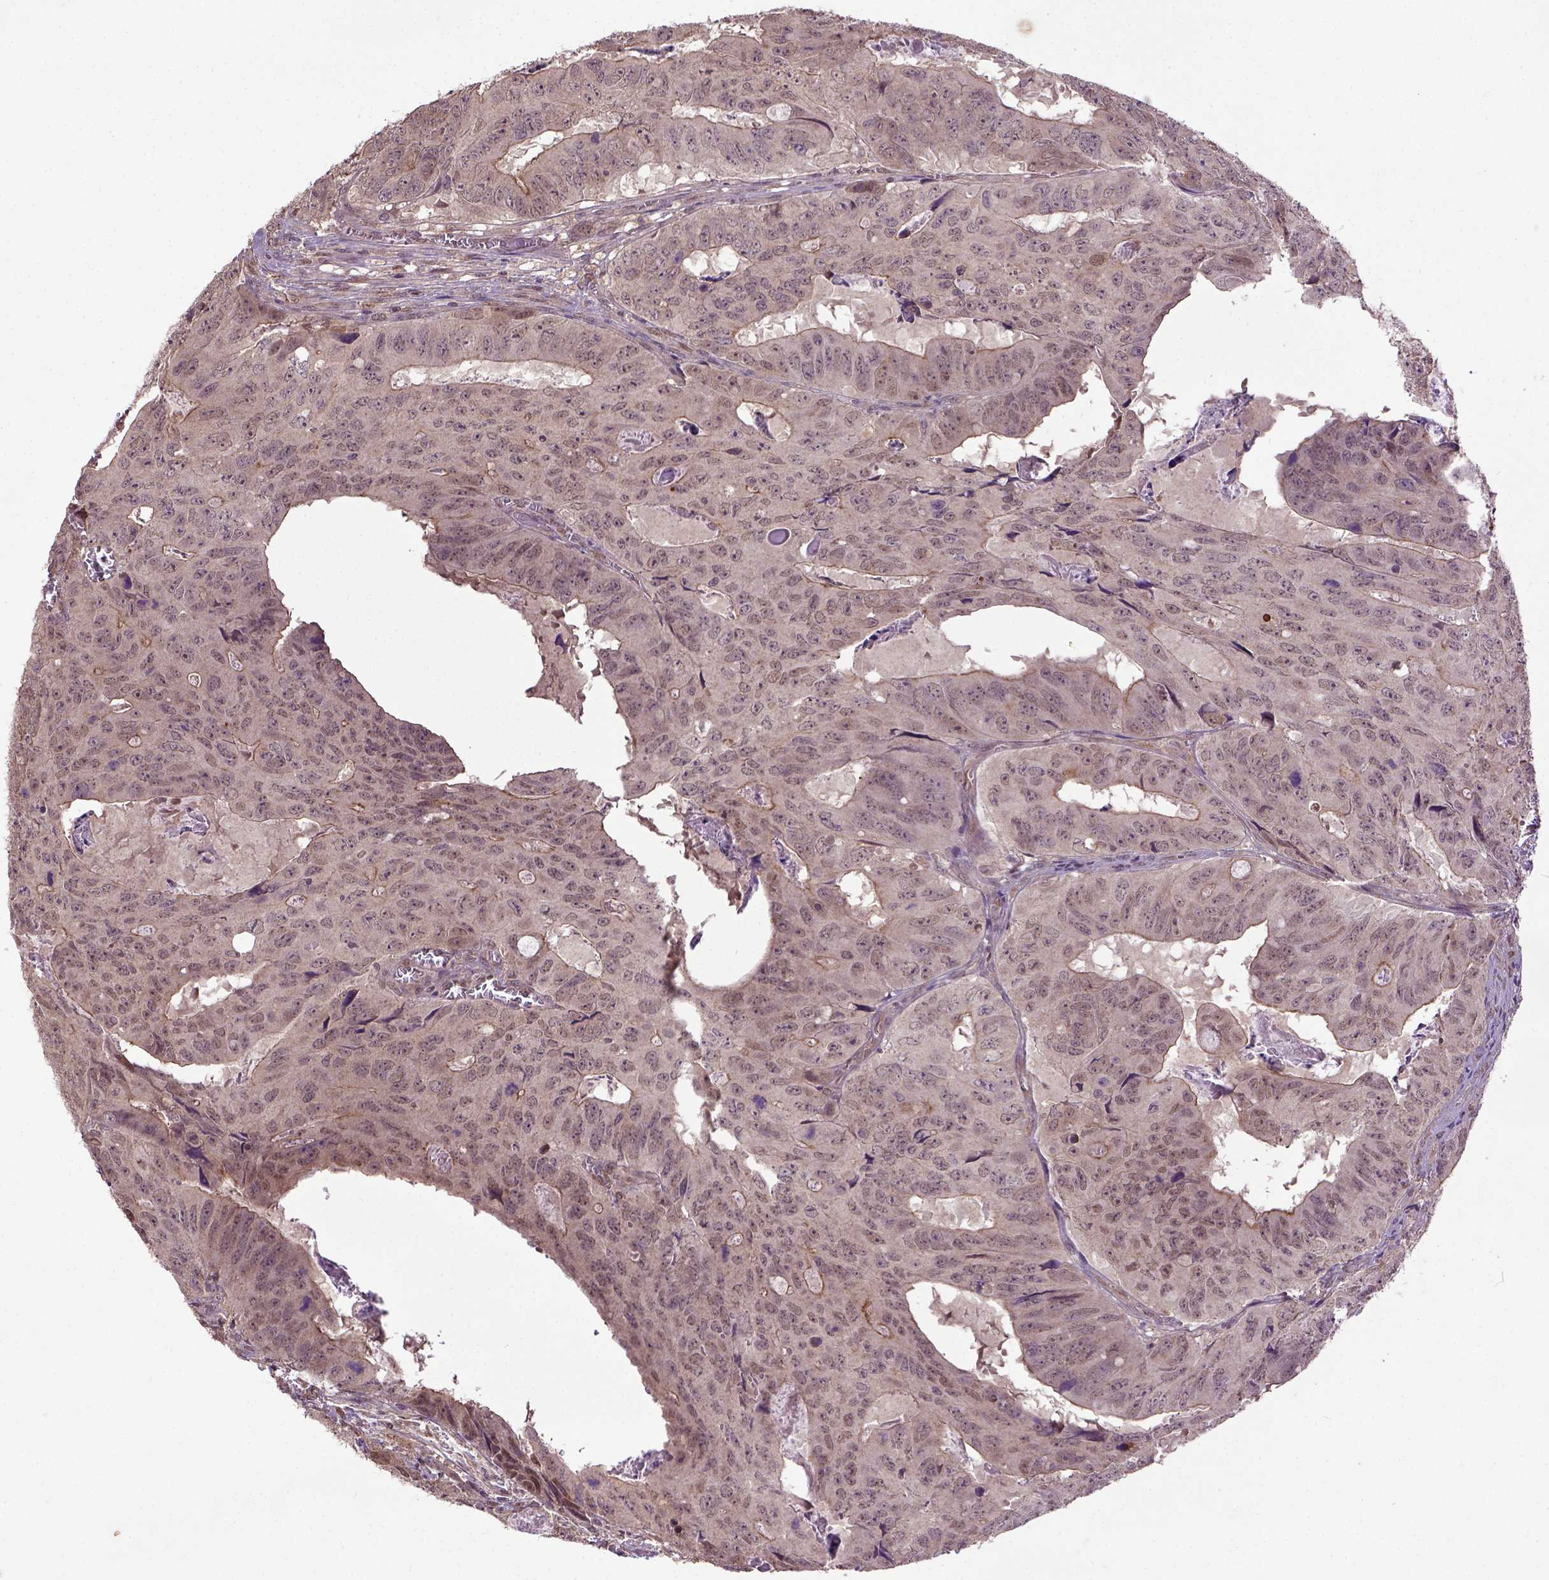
{"staining": {"intensity": "moderate", "quantity": "<25%", "location": "cytoplasmic/membranous"}, "tissue": "colorectal cancer", "cell_type": "Tumor cells", "image_type": "cancer", "snomed": [{"axis": "morphology", "description": "Adenocarcinoma, NOS"}, {"axis": "topography", "description": "Colon"}], "caption": "Approximately <25% of tumor cells in human colorectal cancer show moderate cytoplasmic/membranous protein positivity as visualized by brown immunohistochemical staining.", "gene": "UBA3", "patient": {"sex": "male", "age": 79}}